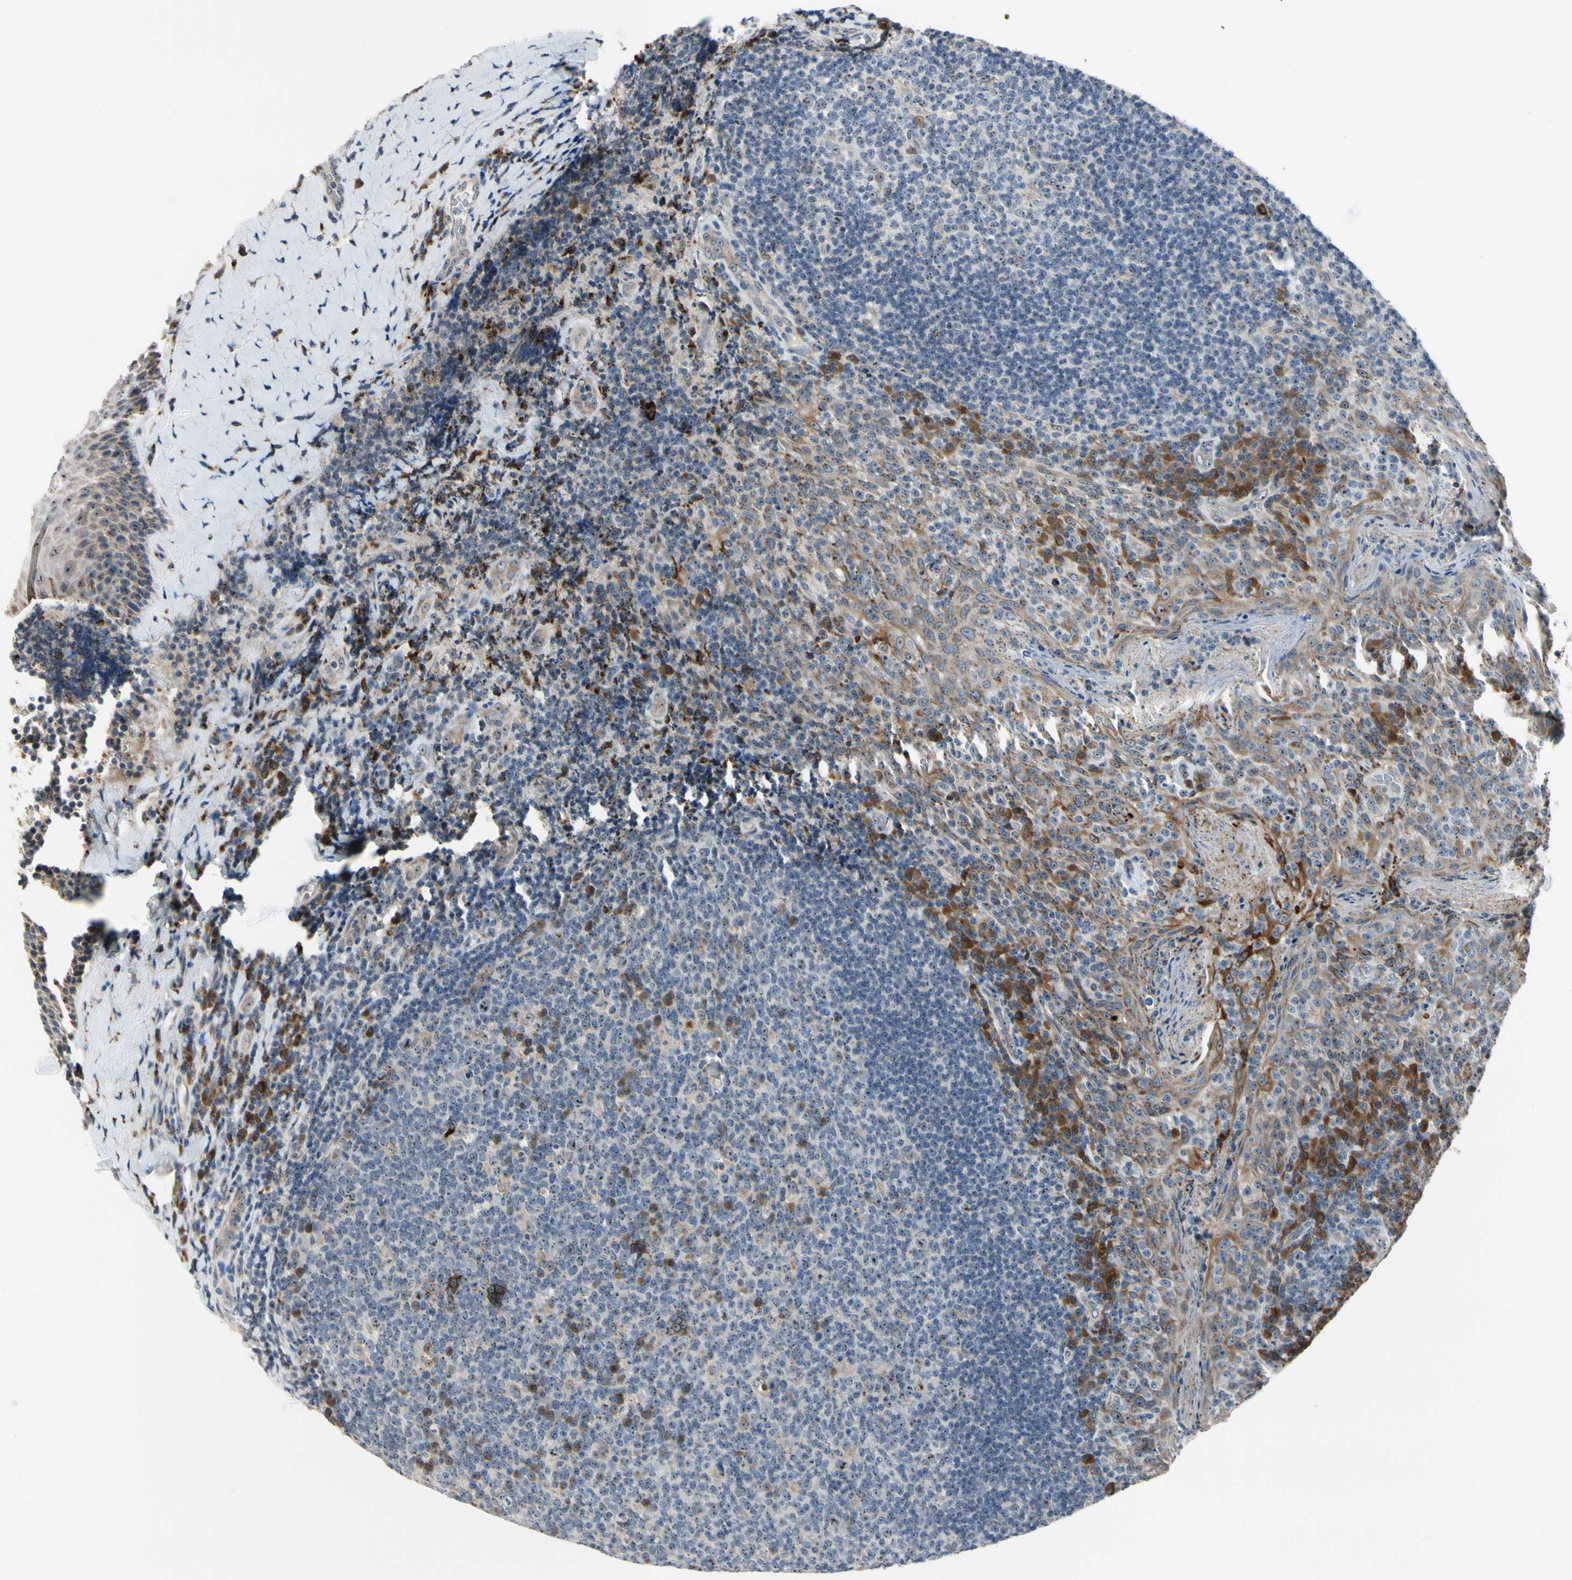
{"staining": {"intensity": "weak", "quantity": "<25%", "location": "cytoplasmic/membranous"}, "tissue": "tonsil", "cell_type": "Germinal center cells", "image_type": "normal", "snomed": [{"axis": "morphology", "description": "Normal tissue, NOS"}, {"axis": "topography", "description": "Tonsil"}], "caption": "High magnification brightfield microscopy of normal tonsil stained with DAB (3,3'-diaminobenzidine) (brown) and counterstained with hematoxylin (blue): germinal center cells show no significant expression. (DAB (3,3'-diaminobenzidine) immunohistochemistry (IHC), high magnification).", "gene": "TMED7", "patient": {"sex": "male", "age": 17}}